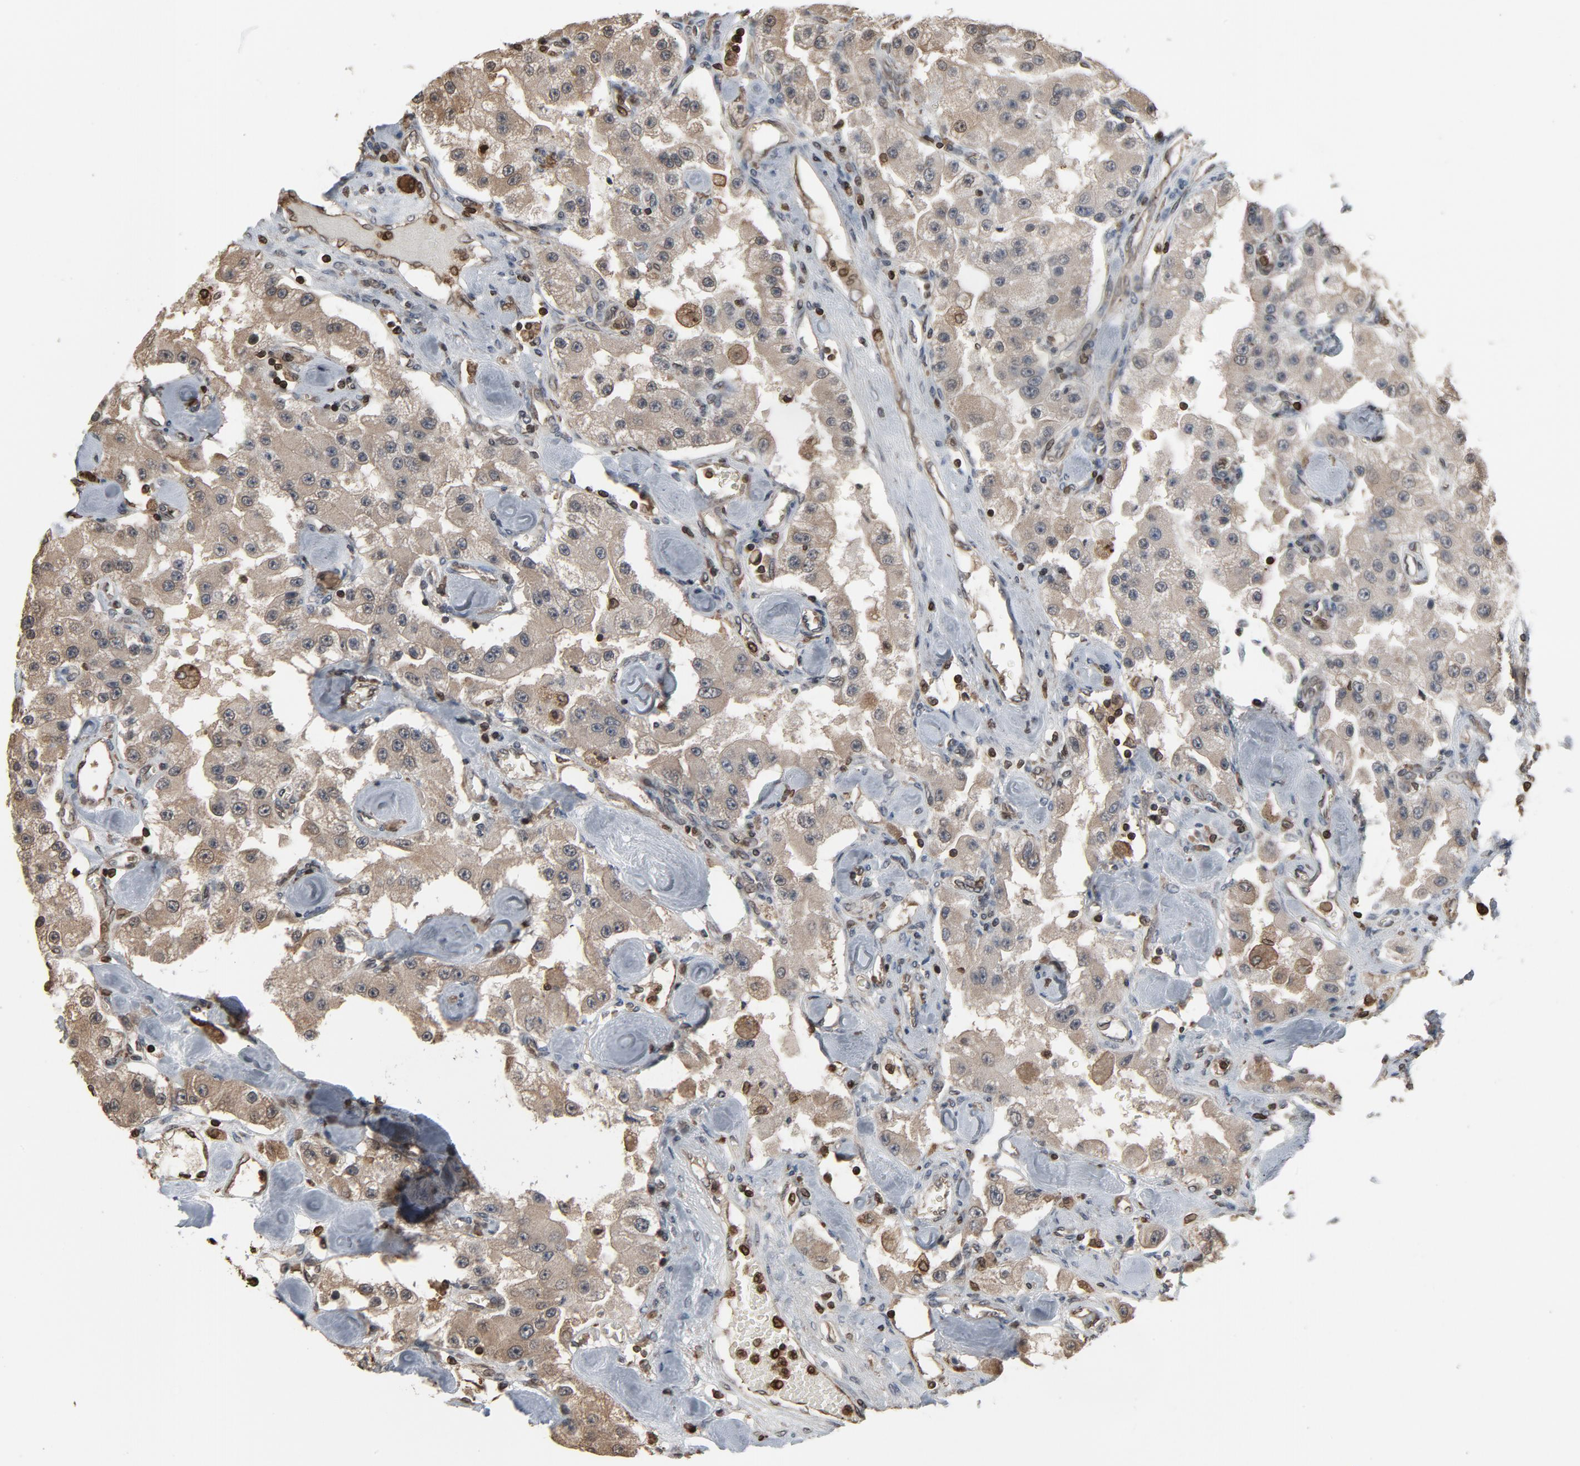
{"staining": {"intensity": "negative", "quantity": "none", "location": "none"}, "tissue": "carcinoid", "cell_type": "Tumor cells", "image_type": "cancer", "snomed": [{"axis": "morphology", "description": "Carcinoid, malignant, NOS"}, {"axis": "topography", "description": "Pancreas"}], "caption": "Carcinoid (malignant) stained for a protein using IHC displays no expression tumor cells.", "gene": "UBE2D1", "patient": {"sex": "male", "age": 41}}